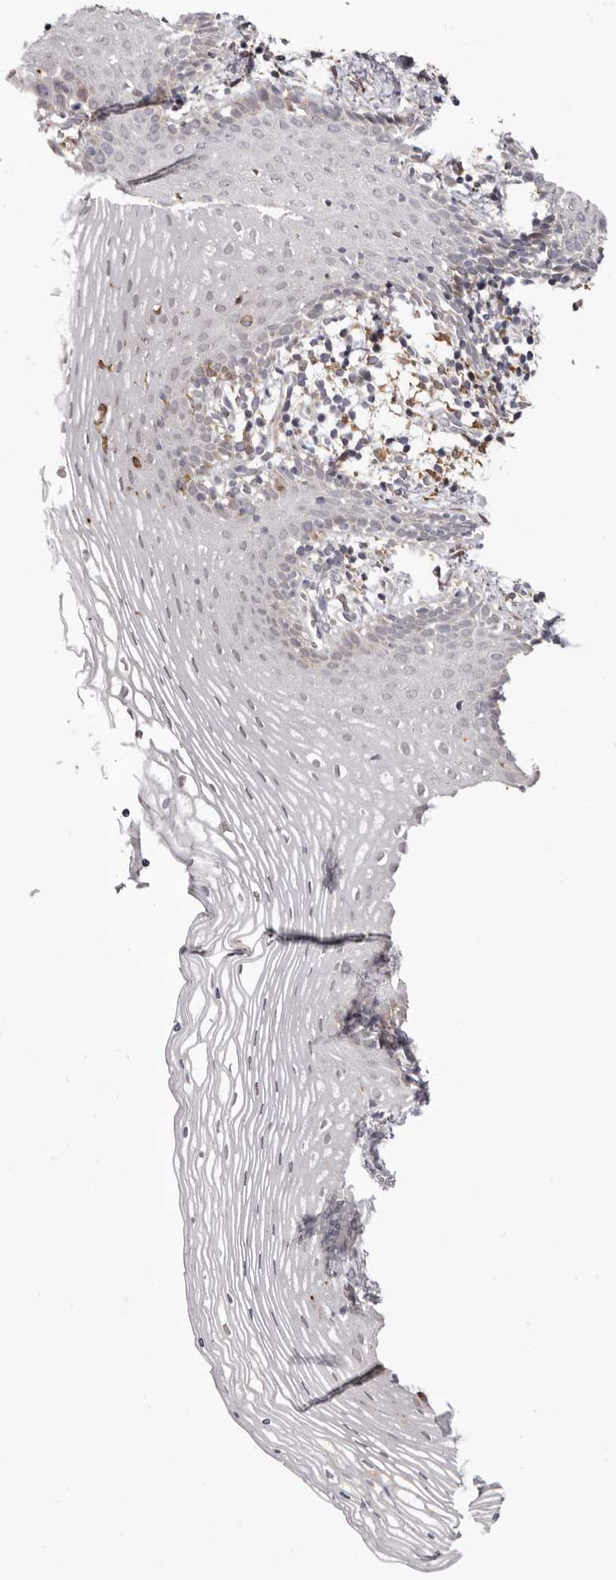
{"staining": {"intensity": "weak", "quantity": "<25%", "location": "cytoplasmic/membranous"}, "tissue": "vagina", "cell_type": "Squamous epithelial cells", "image_type": "normal", "snomed": [{"axis": "morphology", "description": "Normal tissue, NOS"}, {"axis": "topography", "description": "Vagina"}], "caption": "Vagina stained for a protein using immunohistochemistry (IHC) shows no expression squamous epithelial cells.", "gene": "PIGX", "patient": {"sex": "female", "age": 32}}